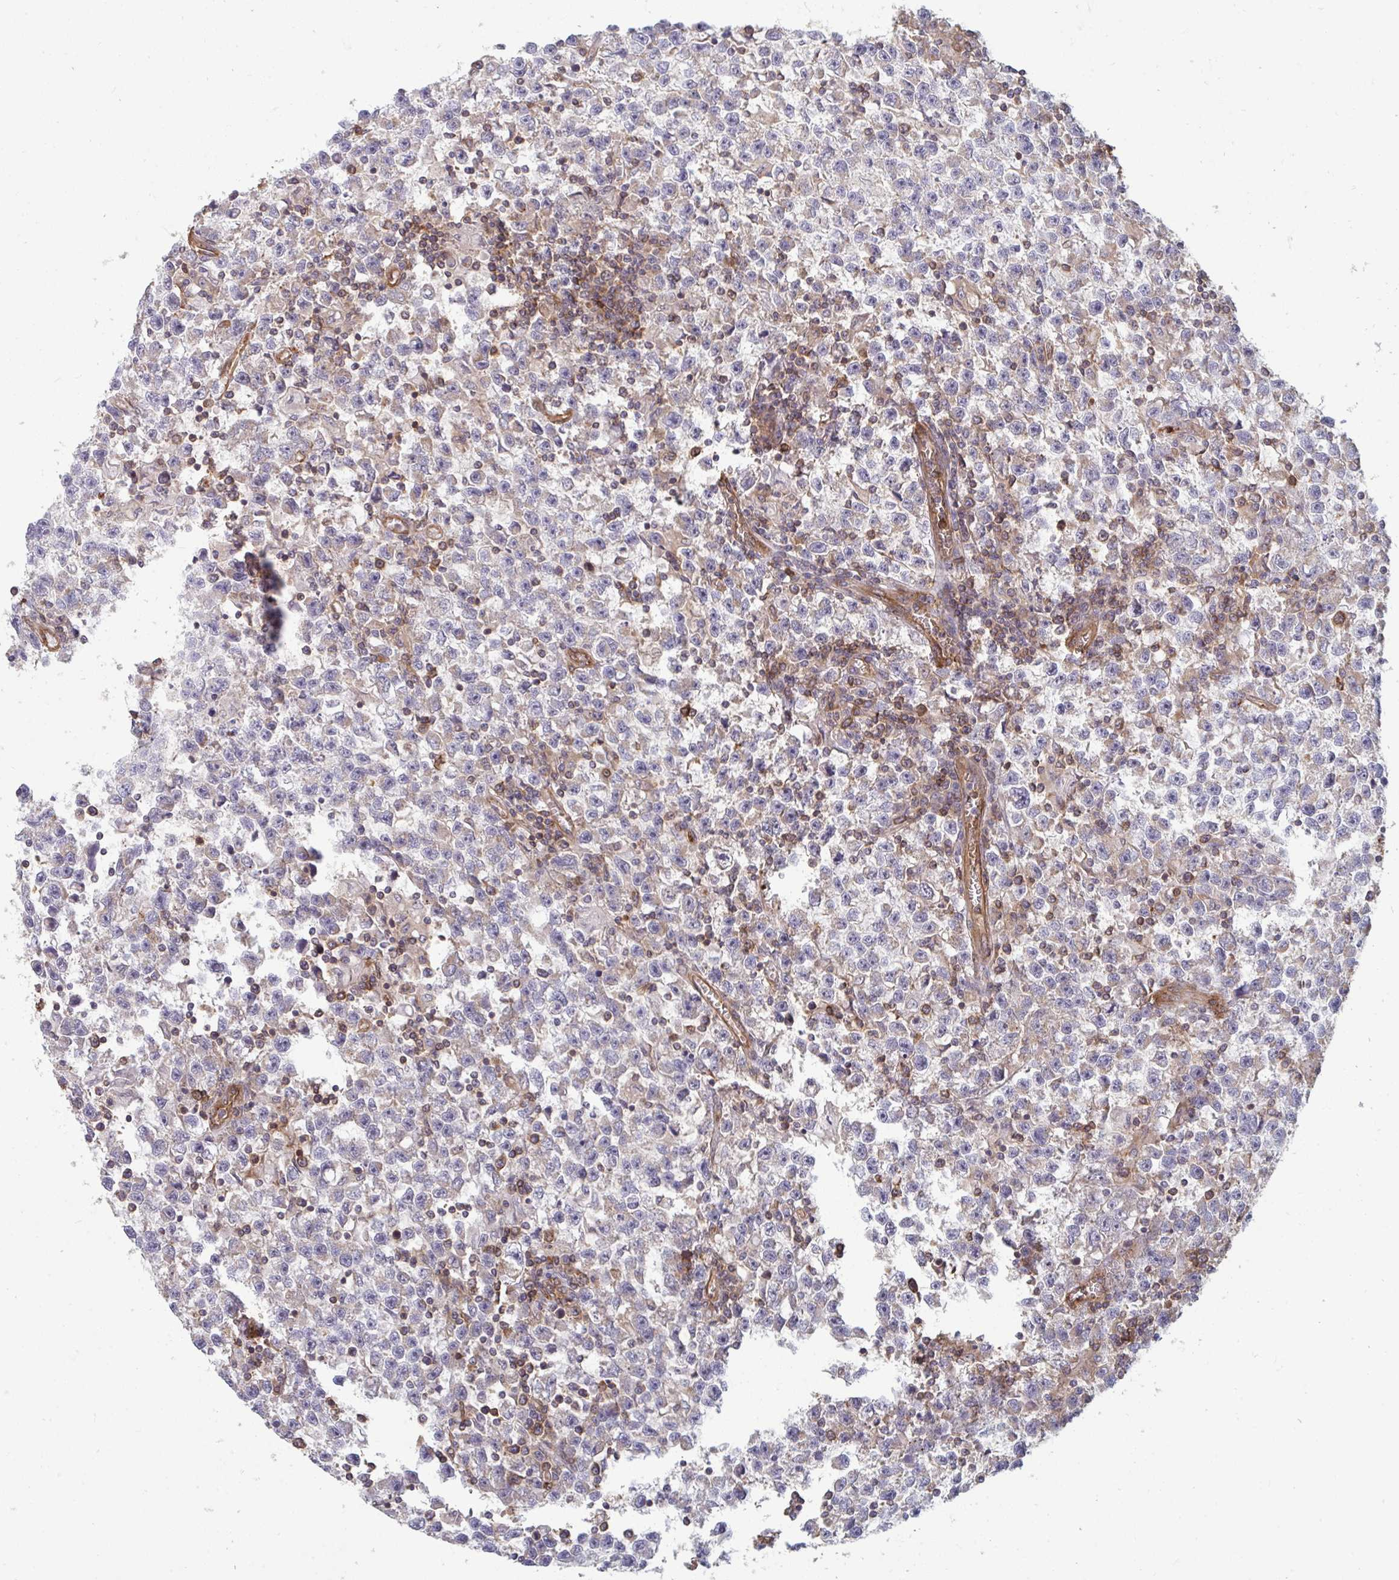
{"staining": {"intensity": "negative", "quantity": "none", "location": "none"}, "tissue": "testis cancer", "cell_type": "Tumor cells", "image_type": "cancer", "snomed": [{"axis": "morphology", "description": "Seminoma, NOS"}, {"axis": "topography", "description": "Testis"}], "caption": "The micrograph displays no staining of tumor cells in seminoma (testis). Brightfield microscopy of immunohistochemistry (IHC) stained with DAB (3,3'-diaminobenzidine) (brown) and hematoxylin (blue), captured at high magnification.", "gene": "ISCU", "patient": {"sex": "male", "age": 31}}